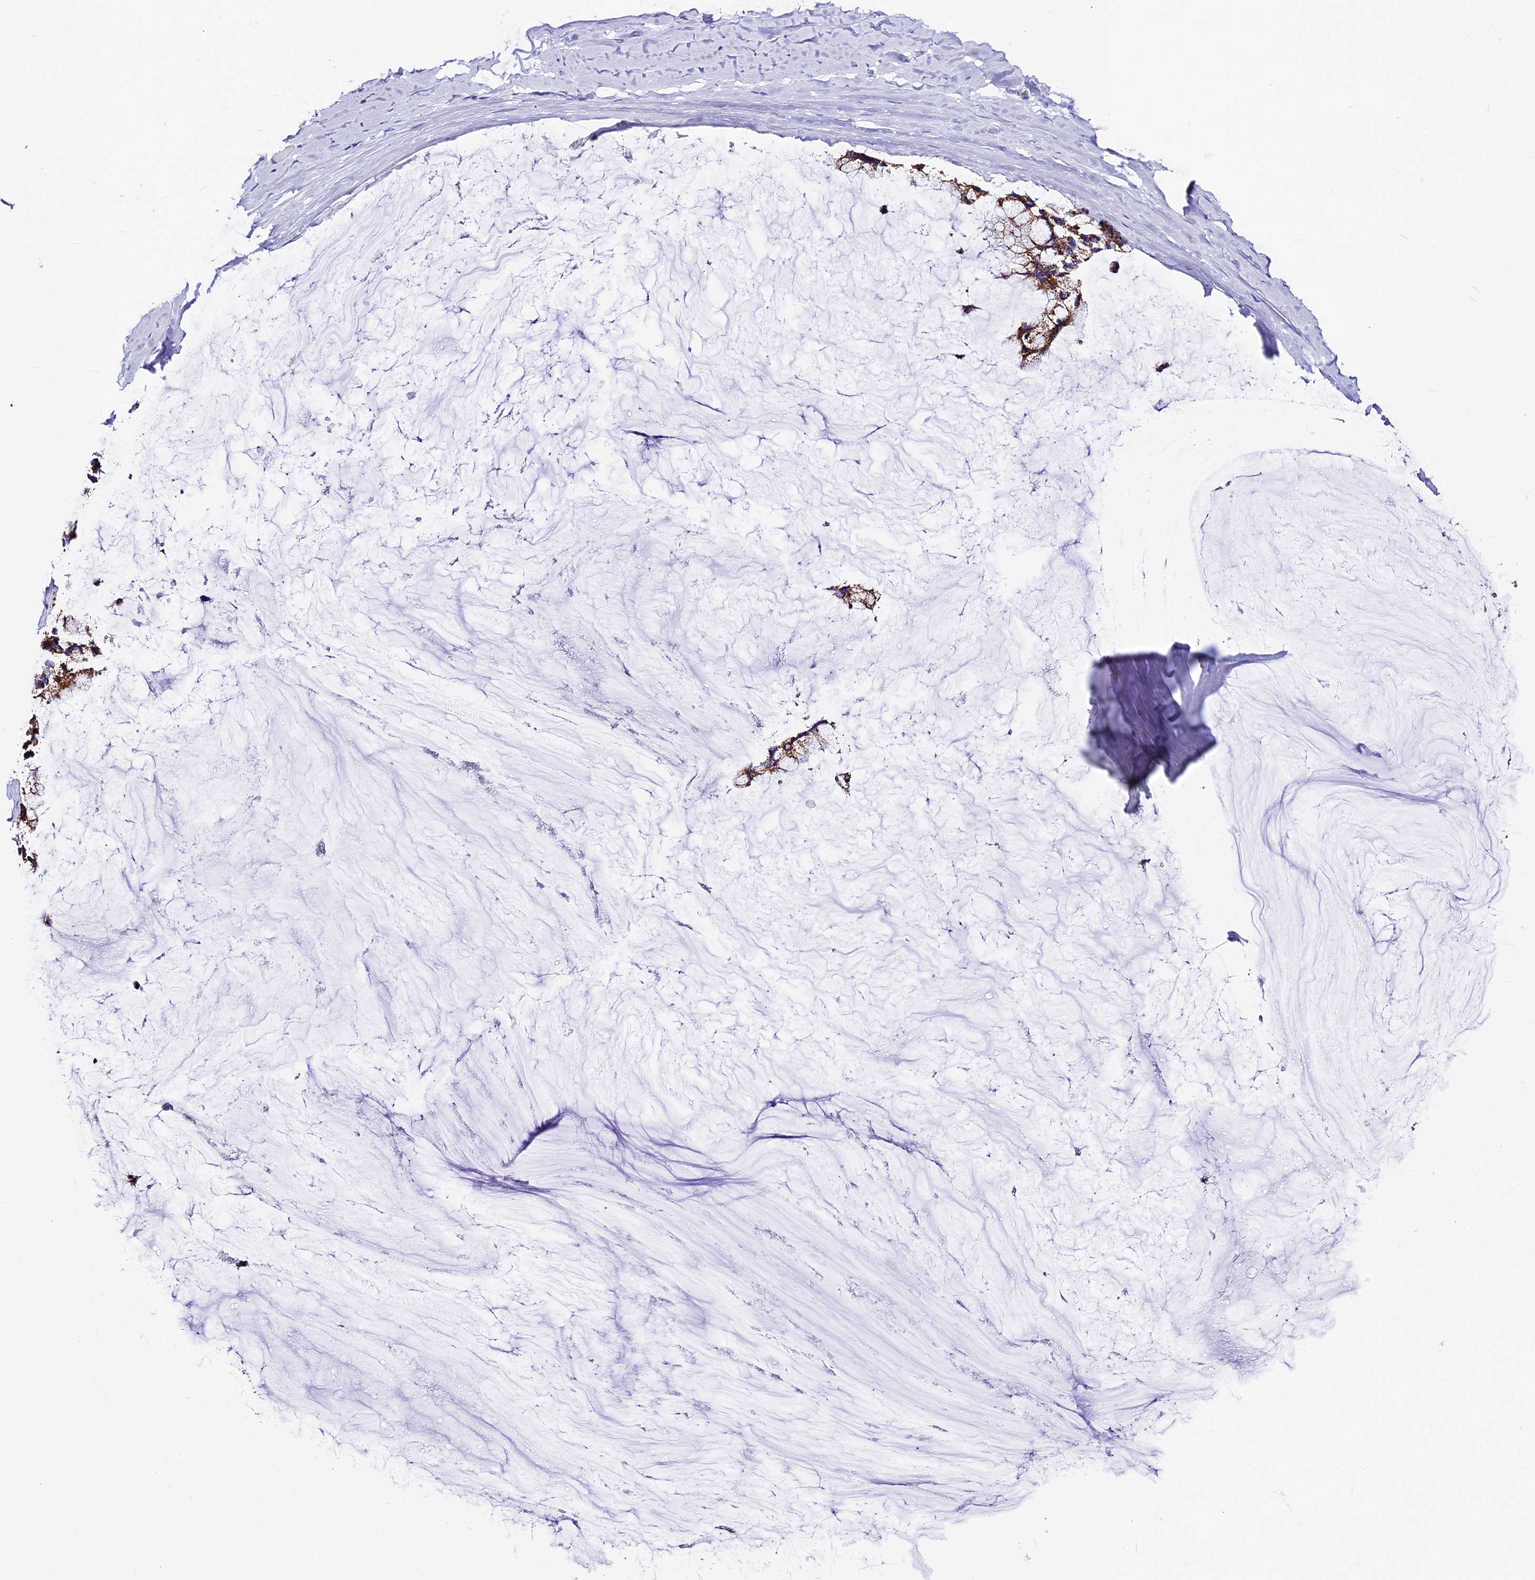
{"staining": {"intensity": "moderate", "quantity": ">75%", "location": "cytoplasmic/membranous"}, "tissue": "ovarian cancer", "cell_type": "Tumor cells", "image_type": "cancer", "snomed": [{"axis": "morphology", "description": "Cystadenocarcinoma, mucinous, NOS"}, {"axis": "topography", "description": "Ovary"}], "caption": "Ovarian cancer was stained to show a protein in brown. There is medium levels of moderate cytoplasmic/membranous positivity in about >75% of tumor cells.", "gene": "DCAF5", "patient": {"sex": "female", "age": 39}}